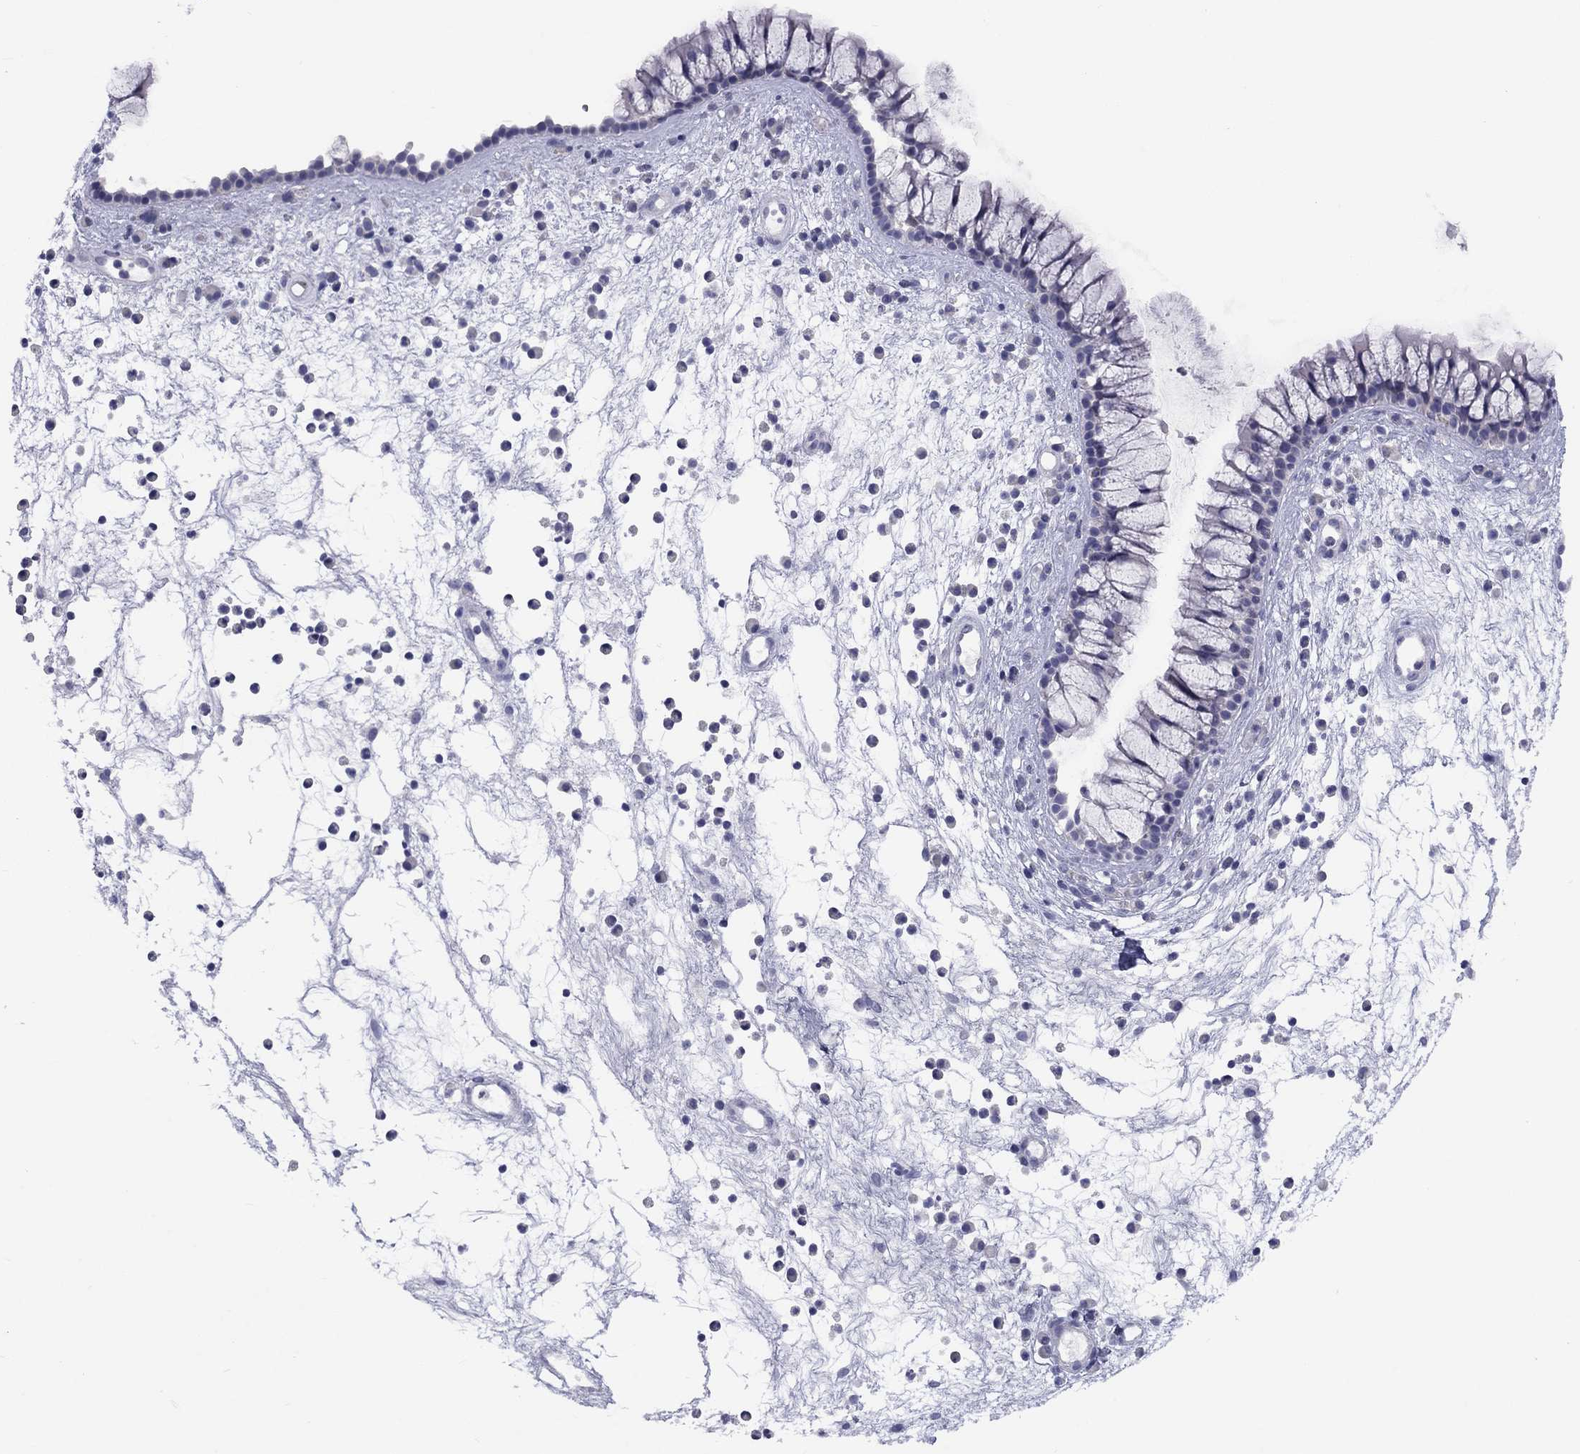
{"staining": {"intensity": "negative", "quantity": "none", "location": "none"}, "tissue": "nasopharynx", "cell_type": "Respiratory epithelial cells", "image_type": "normal", "snomed": [{"axis": "morphology", "description": "Normal tissue, NOS"}, {"axis": "topography", "description": "Nasopharynx"}], "caption": "Immunohistochemistry (IHC) of benign nasopharynx shows no staining in respiratory epithelial cells. (DAB immunohistochemistry visualized using brightfield microscopy, high magnification).", "gene": "CACNA1A", "patient": {"sex": "male", "age": 77}}